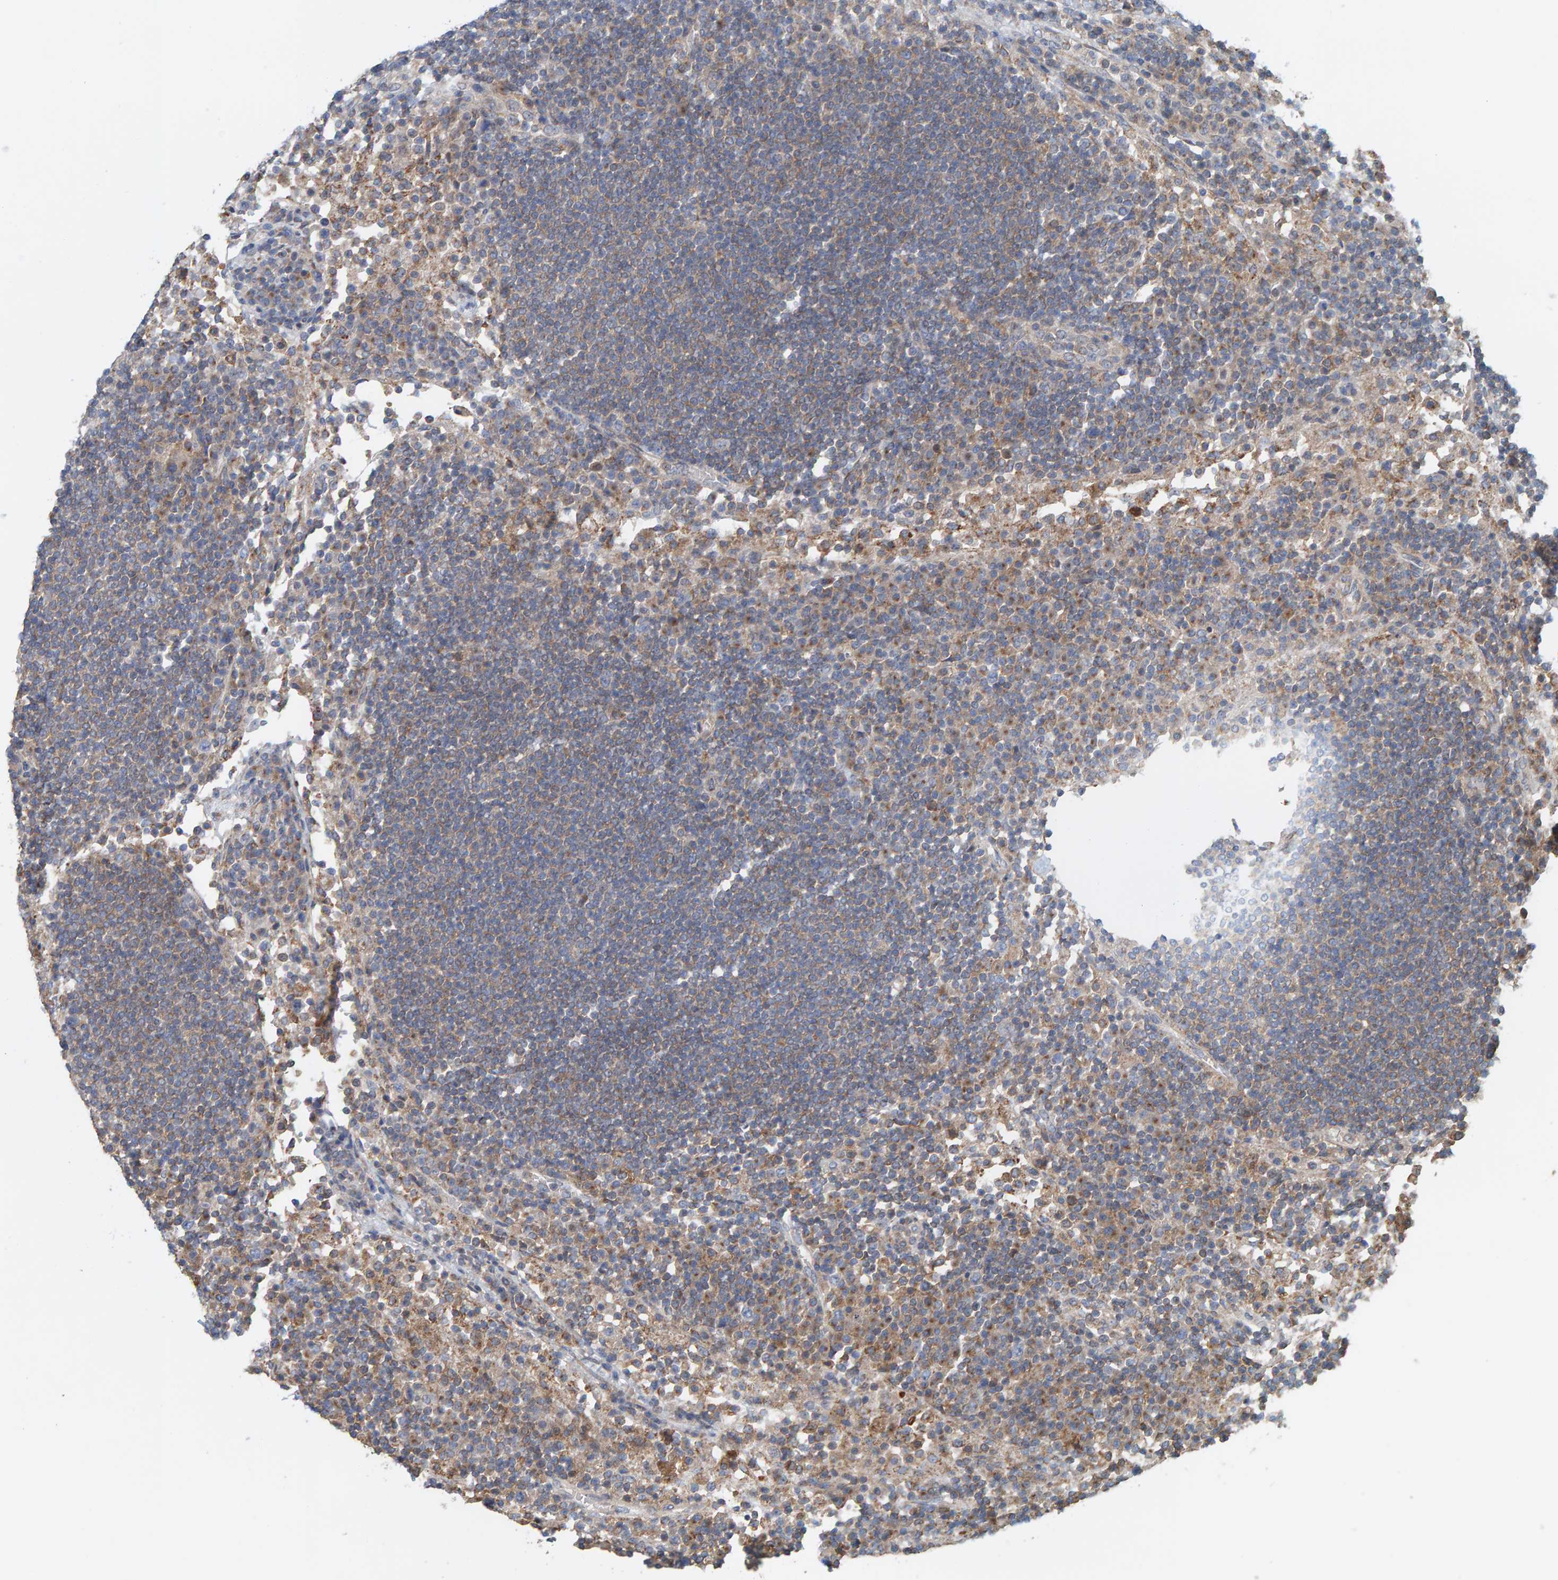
{"staining": {"intensity": "moderate", "quantity": "25%-75%", "location": "cytoplasmic/membranous"}, "tissue": "lymph node", "cell_type": "Non-germinal center cells", "image_type": "normal", "snomed": [{"axis": "morphology", "description": "Normal tissue, NOS"}, {"axis": "topography", "description": "Lymph node"}], "caption": "Moderate cytoplasmic/membranous positivity for a protein is identified in about 25%-75% of non-germinal center cells of benign lymph node using IHC.", "gene": "UBAP1", "patient": {"sex": "female", "age": 53}}